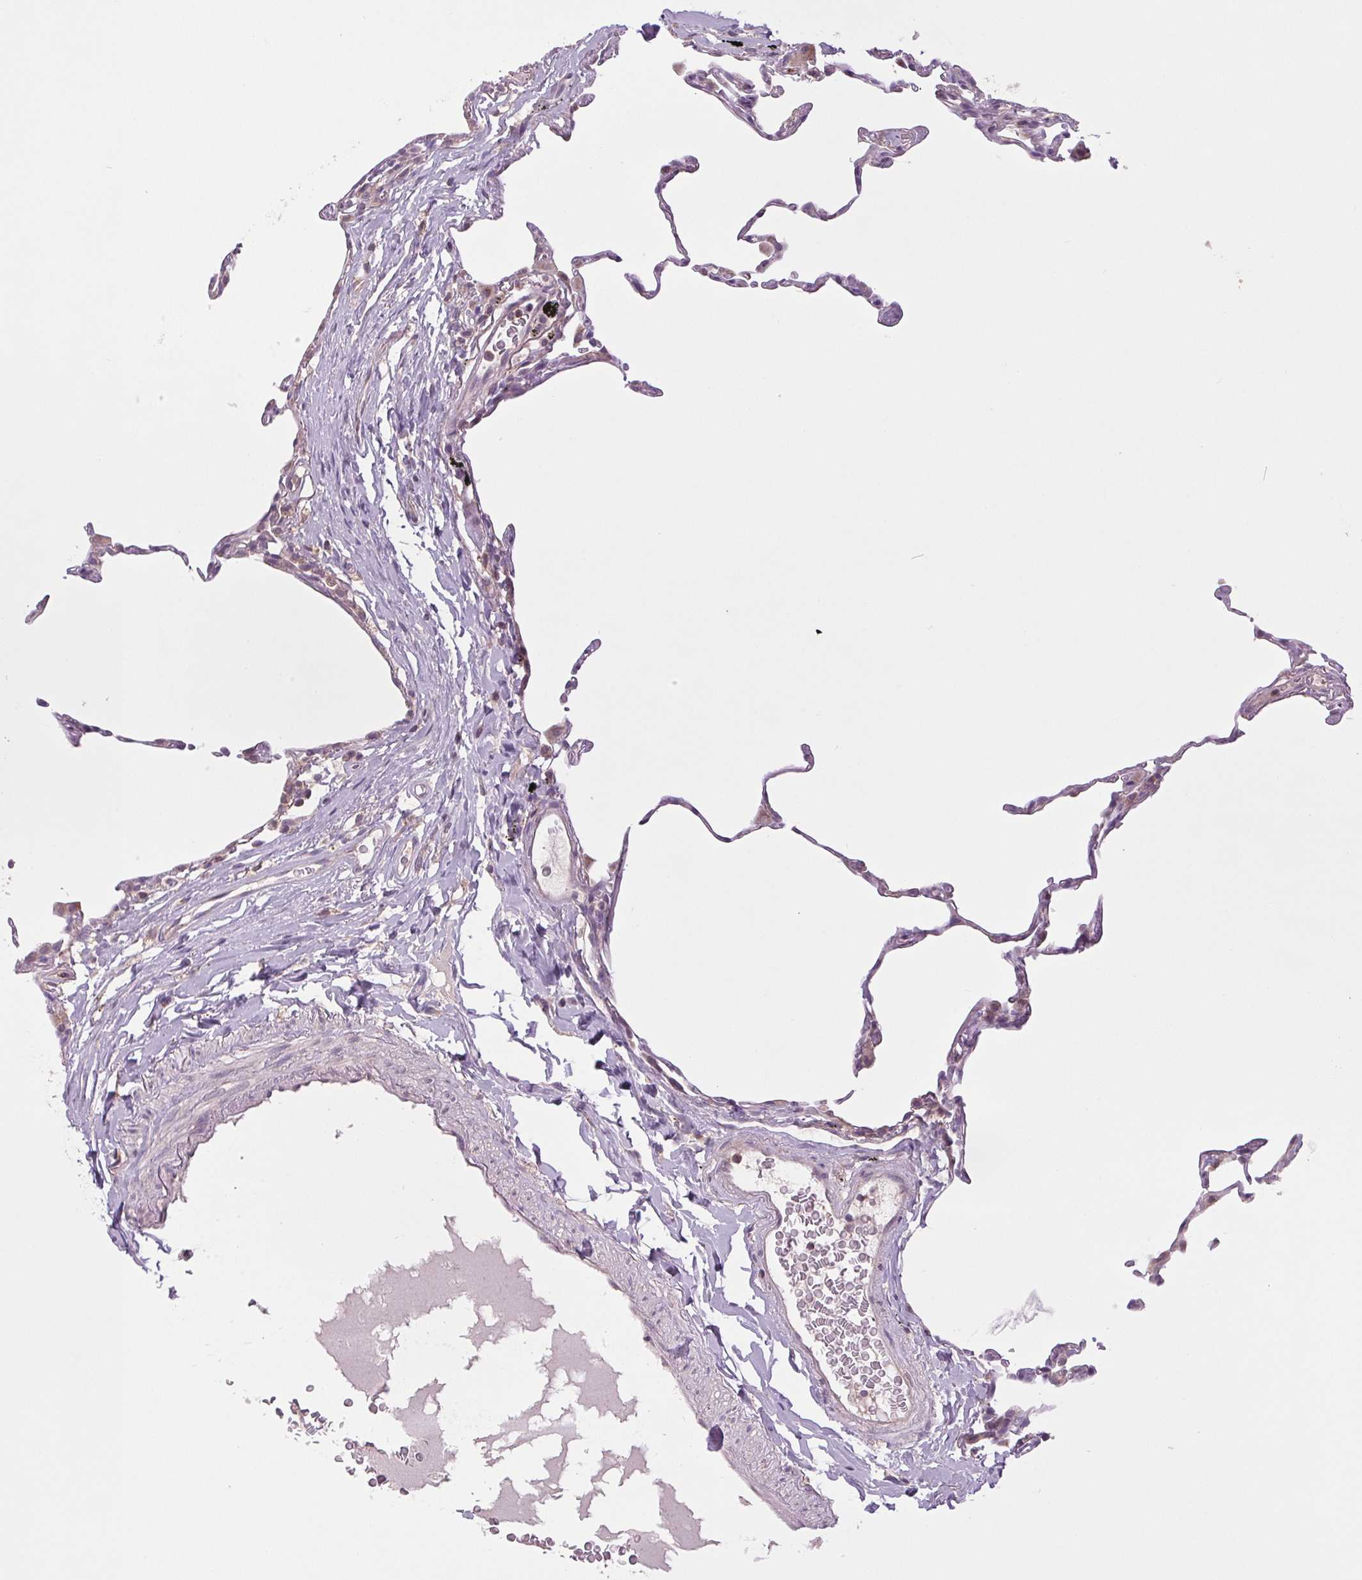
{"staining": {"intensity": "weak", "quantity": "<25%", "location": "cytoplasmic/membranous"}, "tissue": "lung", "cell_type": "Alveolar cells", "image_type": "normal", "snomed": [{"axis": "morphology", "description": "Normal tissue, NOS"}, {"axis": "topography", "description": "Lung"}], "caption": "Protein analysis of benign lung demonstrates no significant staining in alveolar cells. The staining is performed using DAB brown chromogen with nuclei counter-stained in using hematoxylin.", "gene": "MAP3K5", "patient": {"sex": "female", "age": 57}}